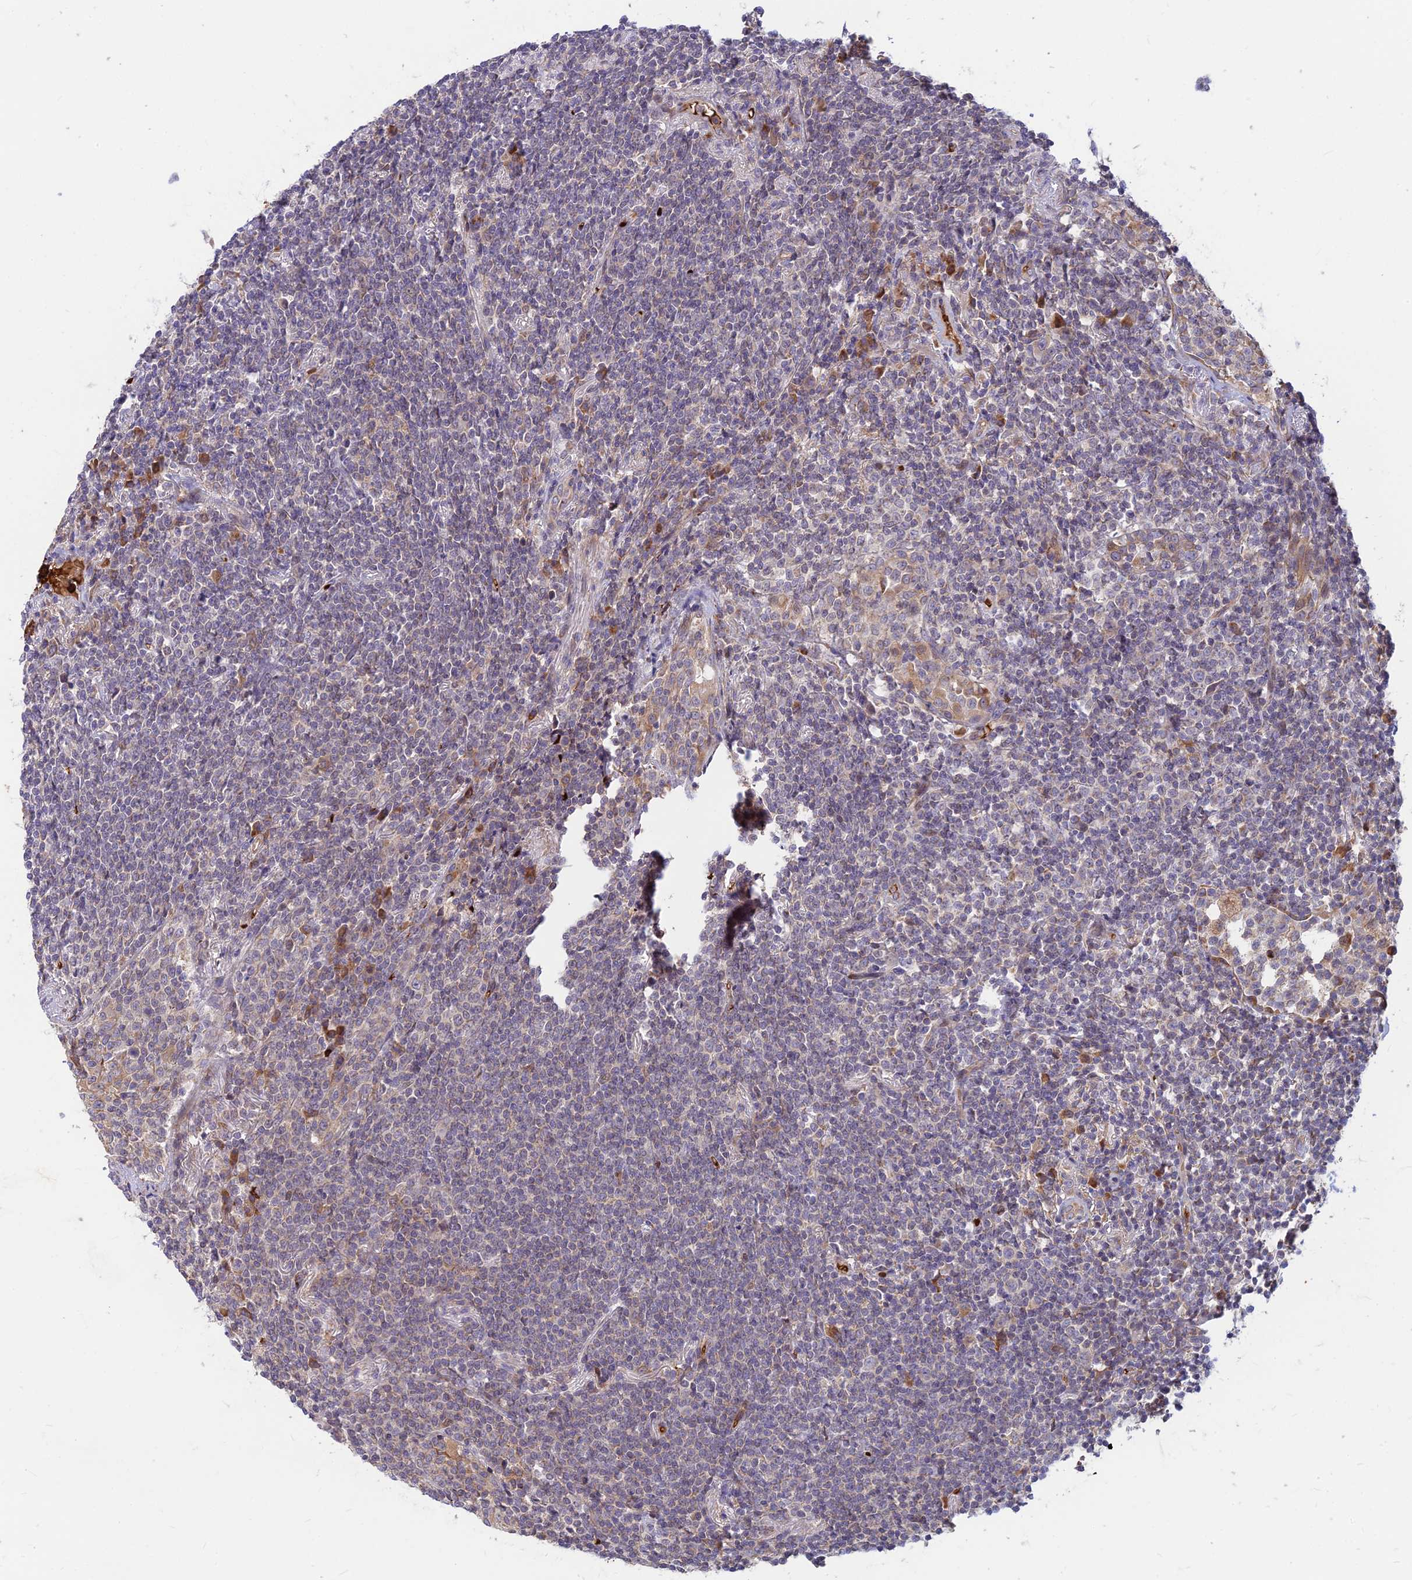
{"staining": {"intensity": "negative", "quantity": "none", "location": "none"}, "tissue": "lymphoma", "cell_type": "Tumor cells", "image_type": "cancer", "snomed": [{"axis": "morphology", "description": "Malignant lymphoma, non-Hodgkin's type, Low grade"}, {"axis": "topography", "description": "Lung"}], "caption": "Micrograph shows no significant protein staining in tumor cells of lymphoma.", "gene": "UFSP2", "patient": {"sex": "female", "age": 71}}